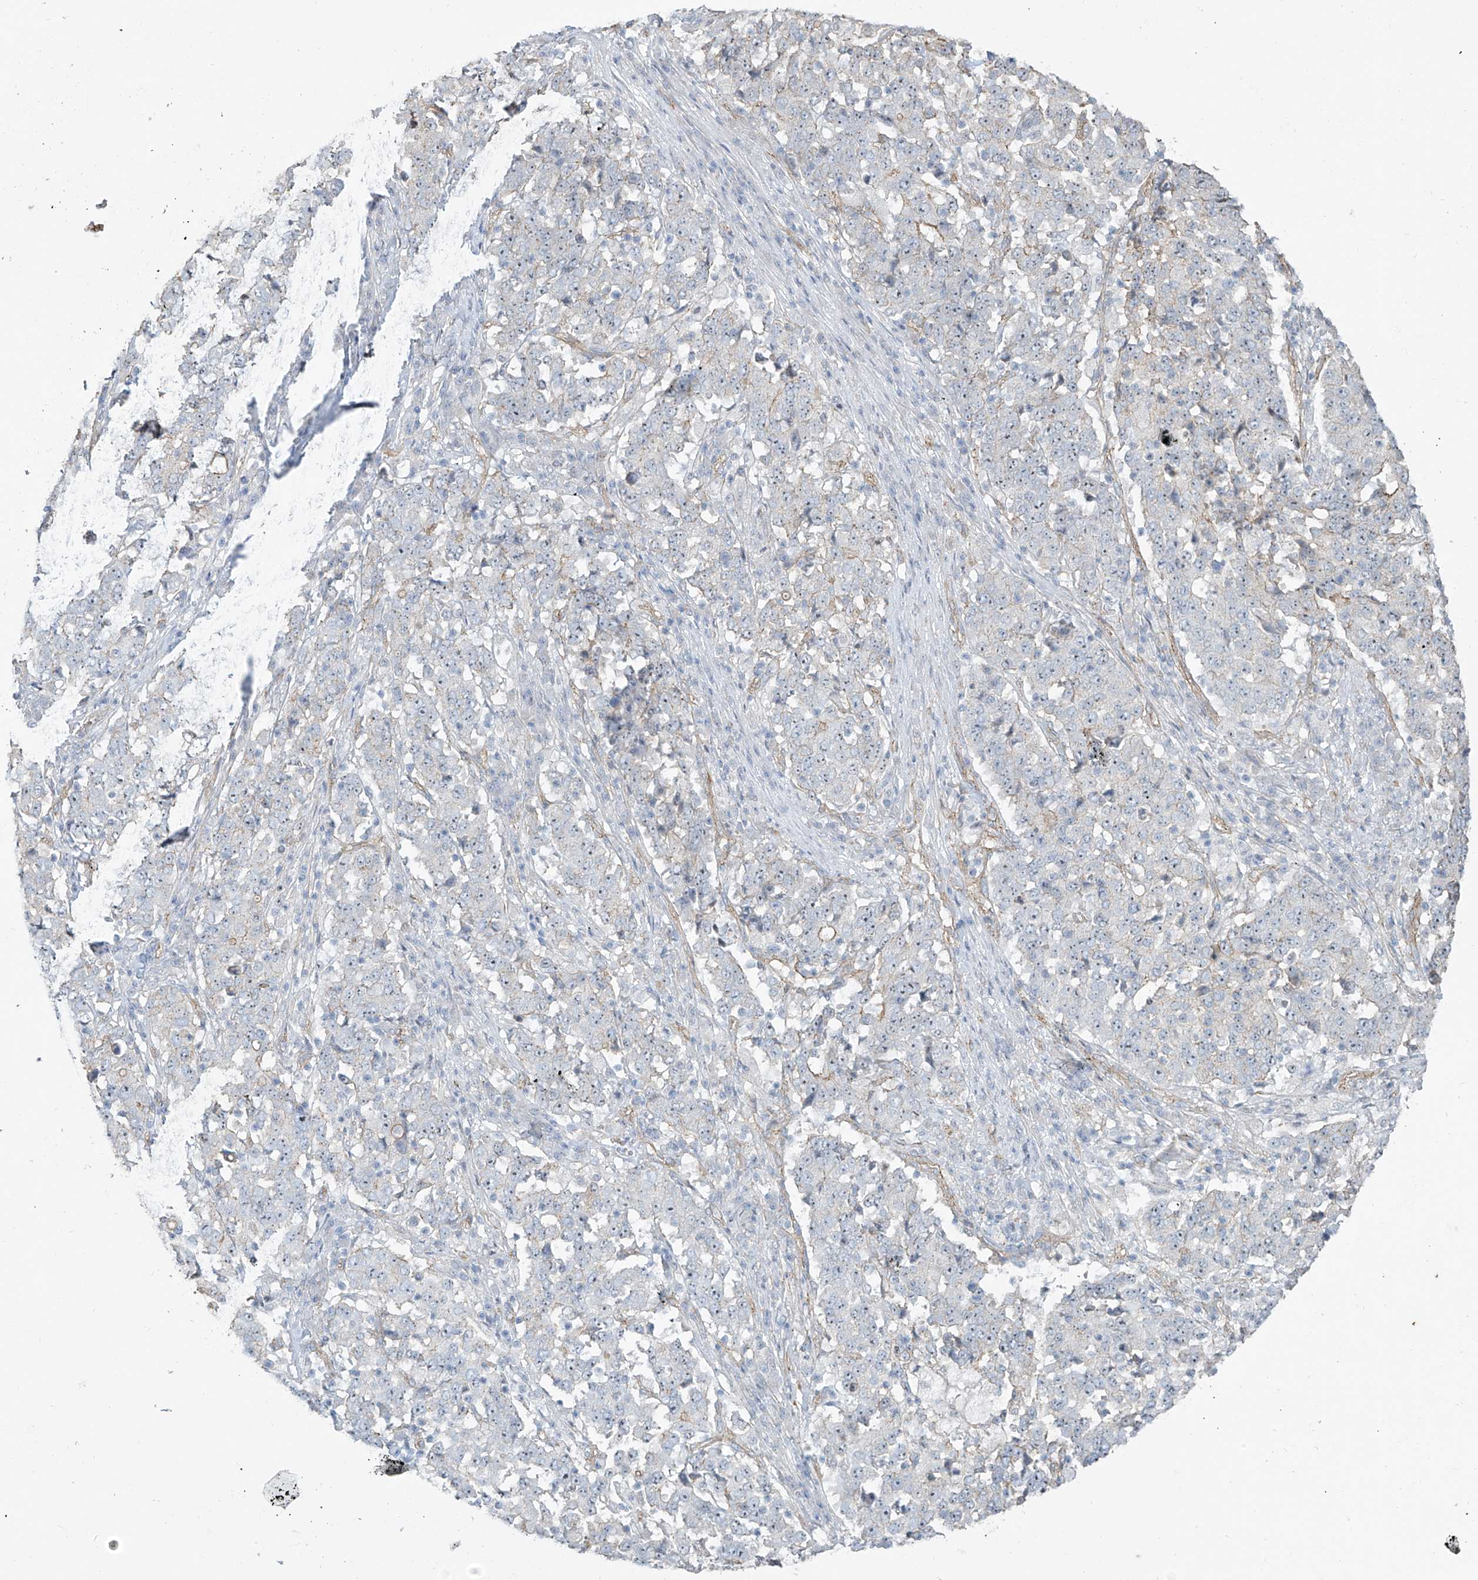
{"staining": {"intensity": "negative", "quantity": "none", "location": "none"}, "tissue": "stomach cancer", "cell_type": "Tumor cells", "image_type": "cancer", "snomed": [{"axis": "morphology", "description": "Adenocarcinoma, NOS"}, {"axis": "topography", "description": "Stomach"}], "caption": "Photomicrograph shows no protein expression in tumor cells of stomach adenocarcinoma tissue.", "gene": "TUBE1", "patient": {"sex": "male", "age": 59}}